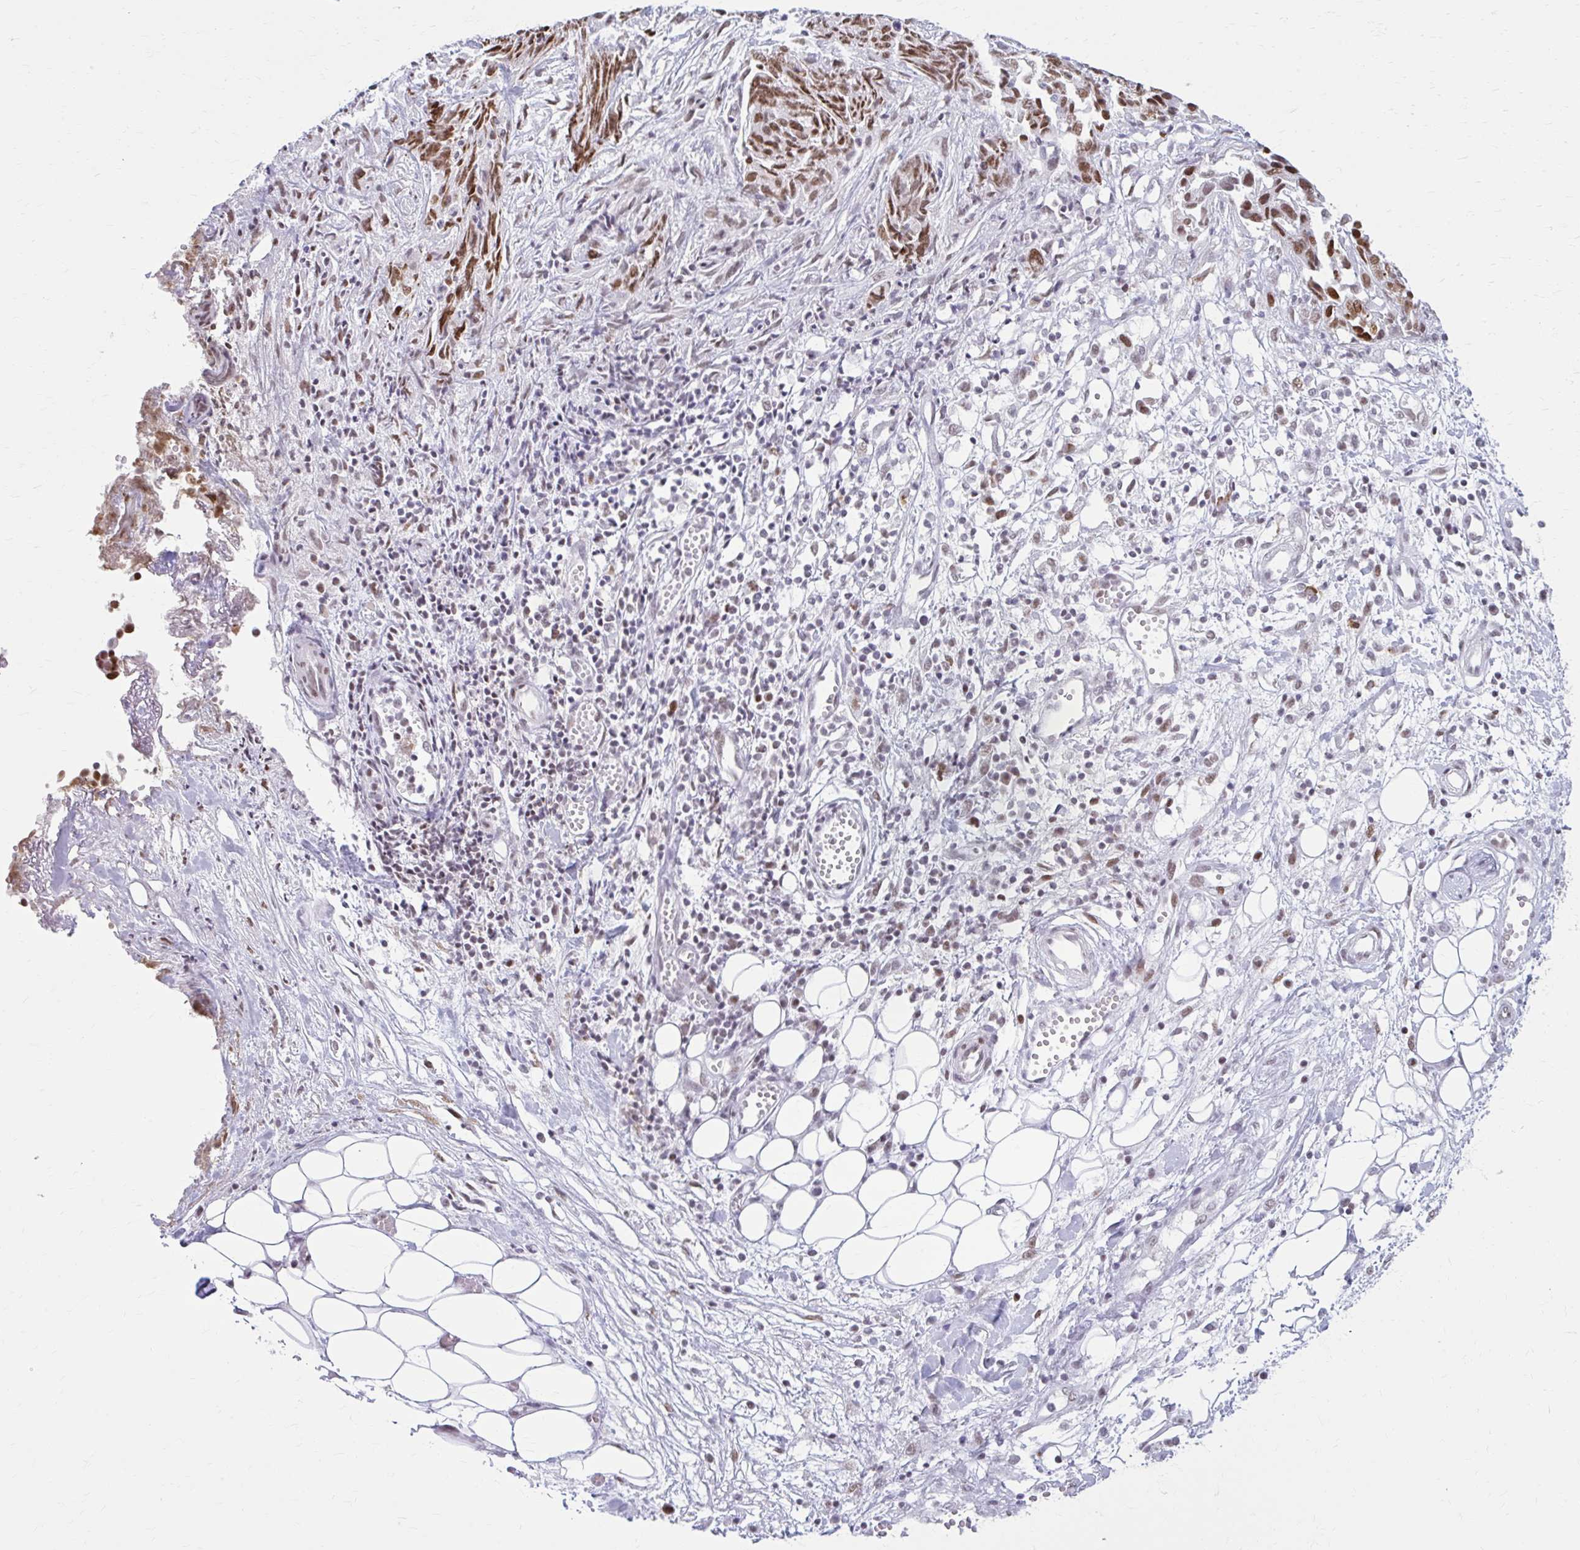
{"staining": {"intensity": "moderate", "quantity": ">75%", "location": "nuclear"}, "tissue": "ovarian cancer", "cell_type": "Tumor cells", "image_type": "cancer", "snomed": [{"axis": "morphology", "description": "Cystadenocarcinoma, serous, NOS"}, {"axis": "topography", "description": "Soft tissue"}, {"axis": "topography", "description": "Ovary"}], "caption": "Protein expression analysis of human ovarian serous cystadenocarcinoma reveals moderate nuclear staining in approximately >75% of tumor cells.", "gene": "PABIR1", "patient": {"sex": "female", "age": 57}}